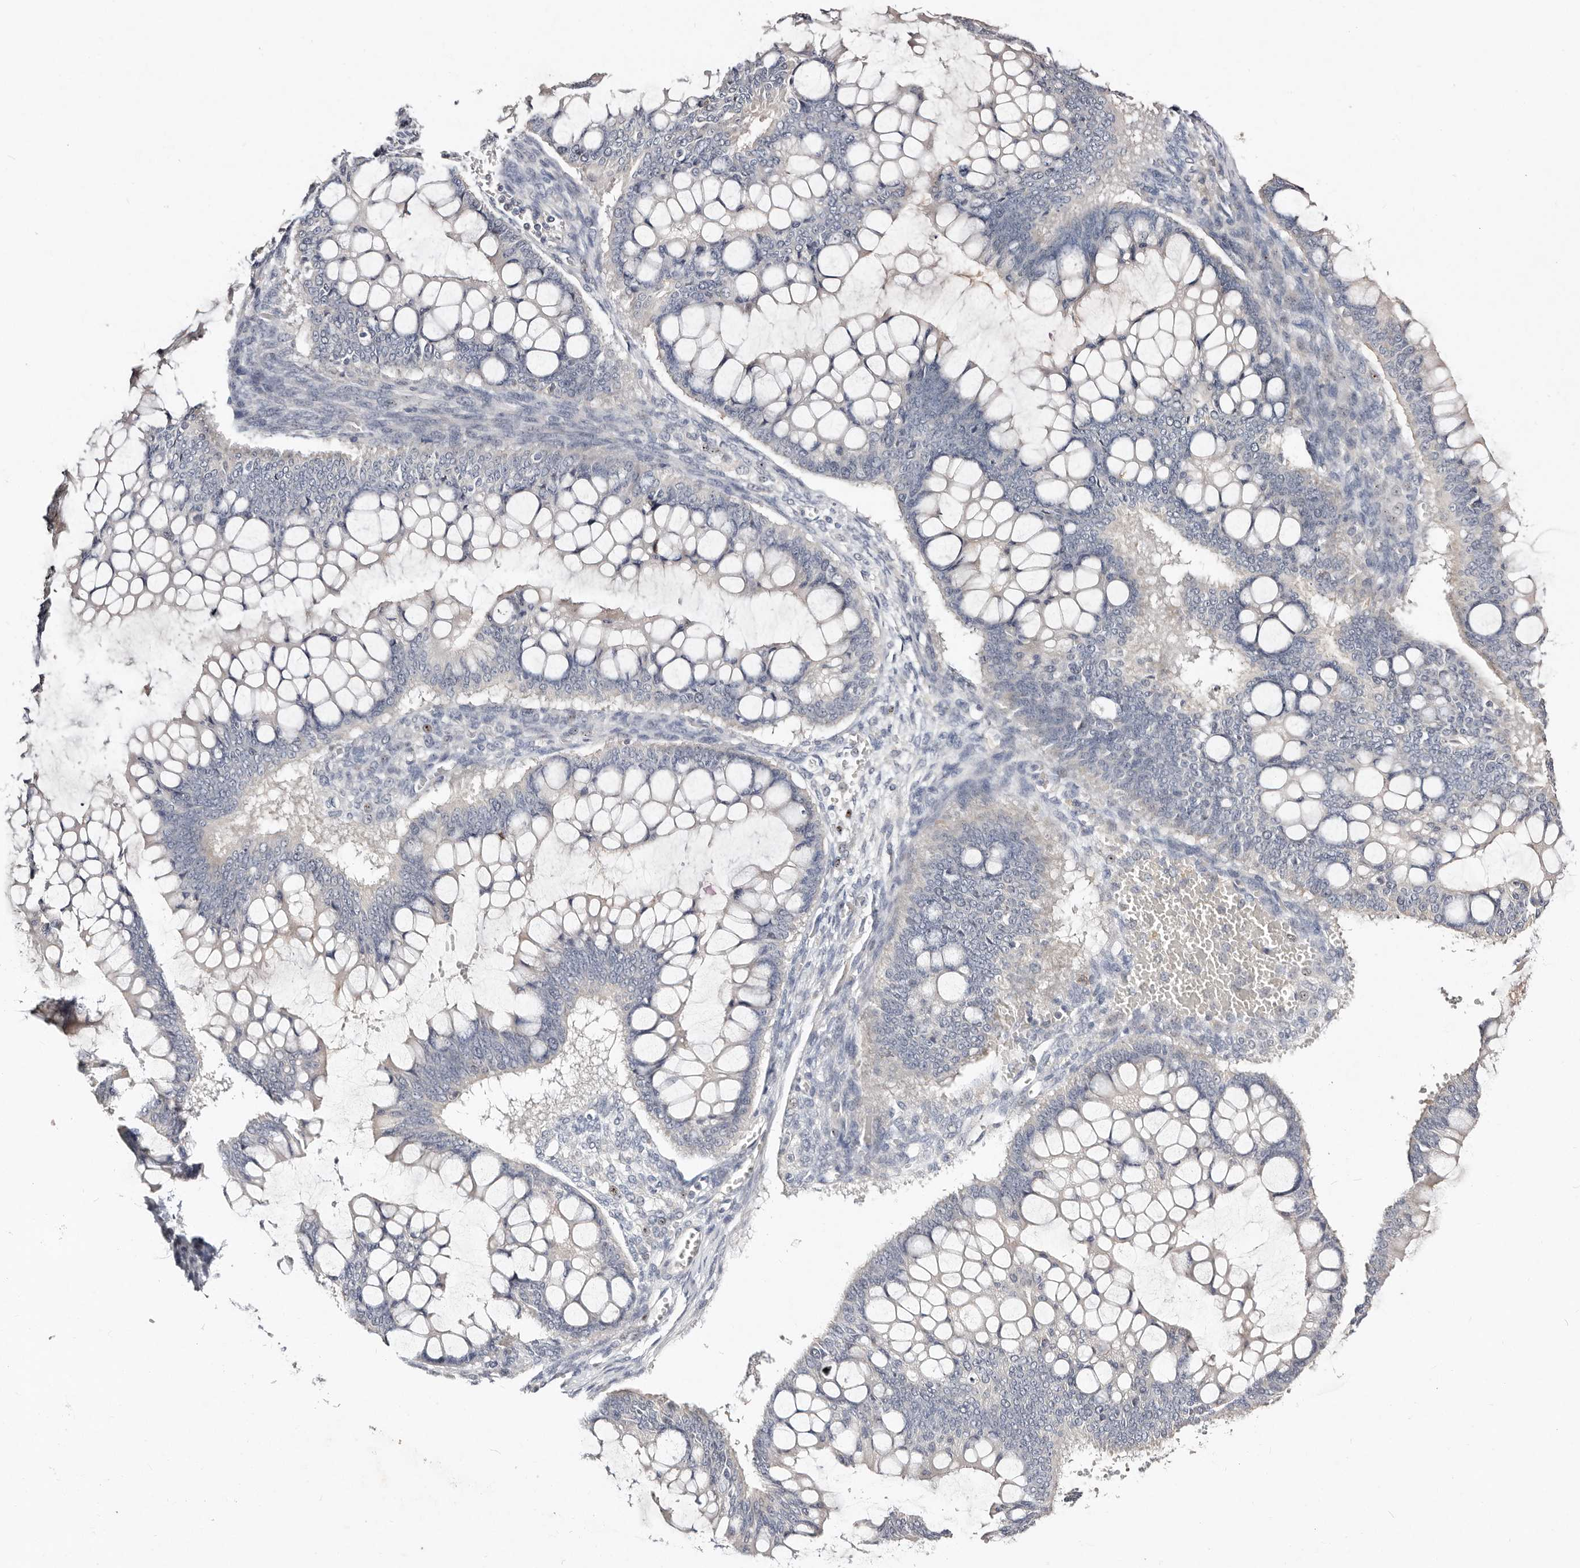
{"staining": {"intensity": "negative", "quantity": "none", "location": "none"}, "tissue": "ovarian cancer", "cell_type": "Tumor cells", "image_type": "cancer", "snomed": [{"axis": "morphology", "description": "Cystadenocarcinoma, mucinous, NOS"}, {"axis": "topography", "description": "Ovary"}], "caption": "Ovarian mucinous cystadenocarcinoma was stained to show a protein in brown. There is no significant staining in tumor cells.", "gene": "MRPS33", "patient": {"sex": "female", "age": 73}}